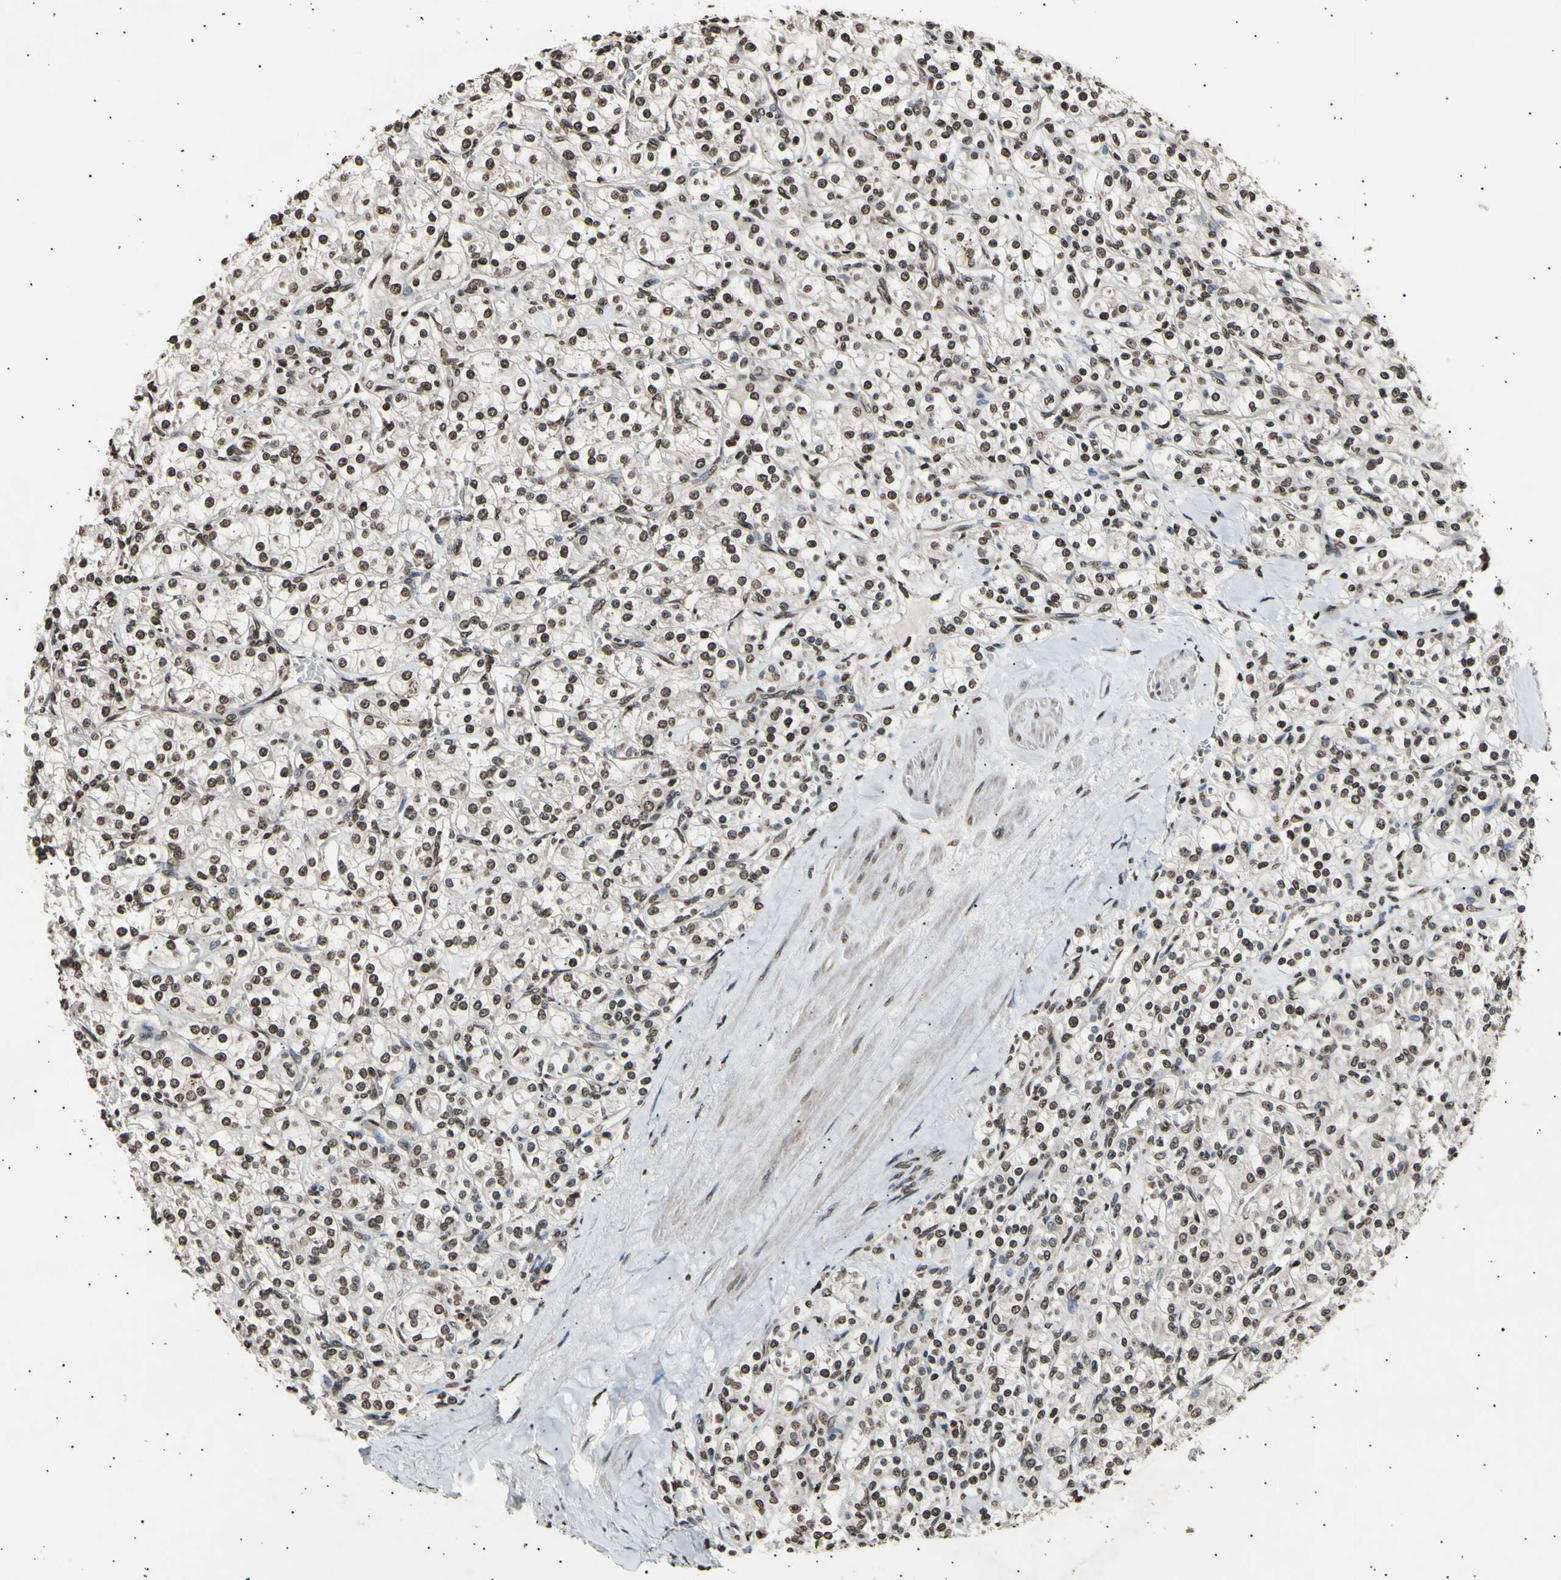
{"staining": {"intensity": "moderate", "quantity": ">75%", "location": "nuclear"}, "tissue": "renal cancer", "cell_type": "Tumor cells", "image_type": "cancer", "snomed": [{"axis": "morphology", "description": "Adenocarcinoma, NOS"}, {"axis": "topography", "description": "Kidney"}], "caption": "Immunohistochemistry (IHC) image of neoplastic tissue: human renal cancer (adenocarcinoma) stained using IHC reveals medium levels of moderate protein expression localized specifically in the nuclear of tumor cells, appearing as a nuclear brown color.", "gene": "ANAPC7", "patient": {"sex": "male", "age": 77}}